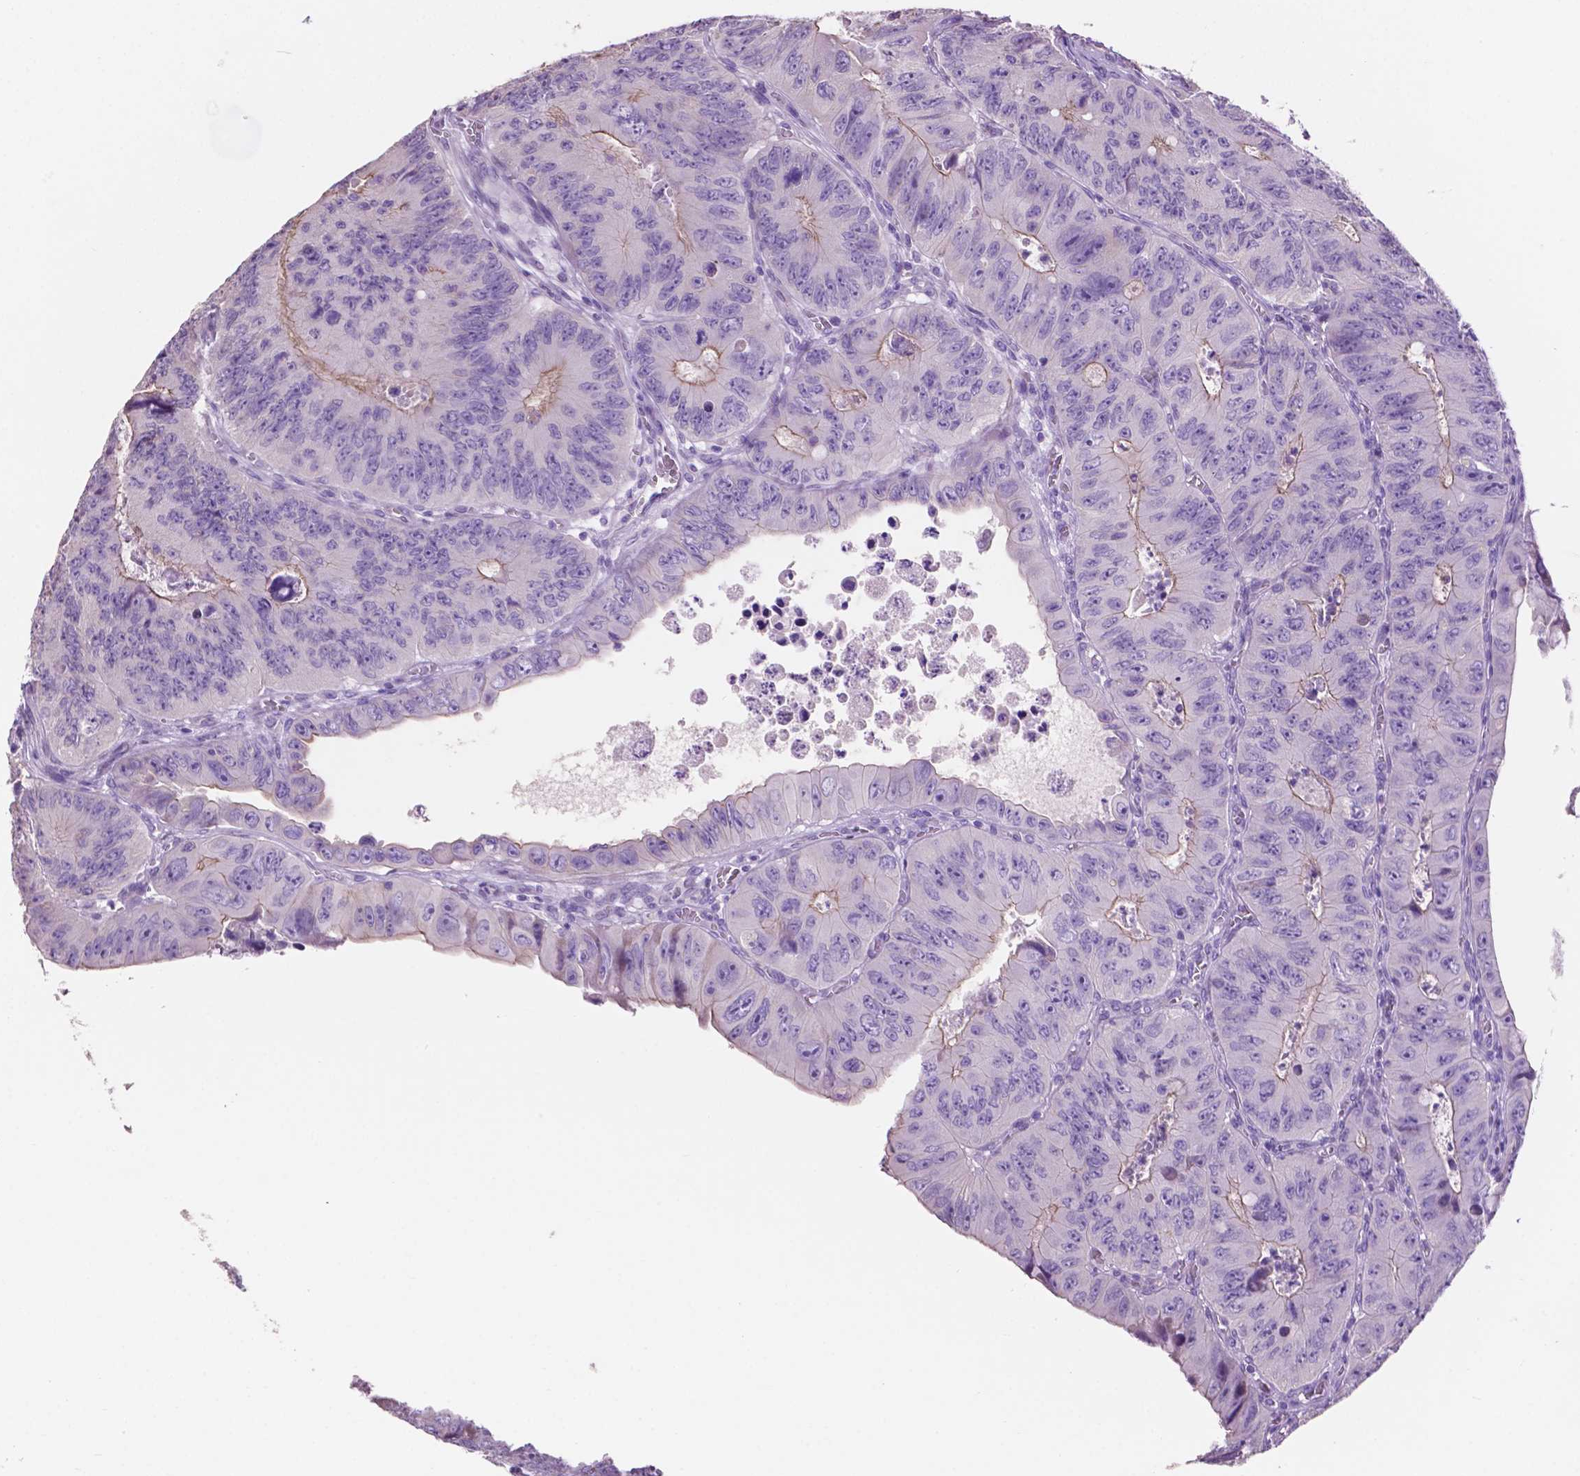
{"staining": {"intensity": "weak", "quantity": "<25%", "location": "cytoplasmic/membranous"}, "tissue": "colorectal cancer", "cell_type": "Tumor cells", "image_type": "cancer", "snomed": [{"axis": "morphology", "description": "Adenocarcinoma, NOS"}, {"axis": "topography", "description": "Colon"}], "caption": "Tumor cells are negative for brown protein staining in colorectal cancer. (Immunohistochemistry (ihc), brightfield microscopy, high magnification).", "gene": "CLDN17", "patient": {"sex": "female", "age": 84}}